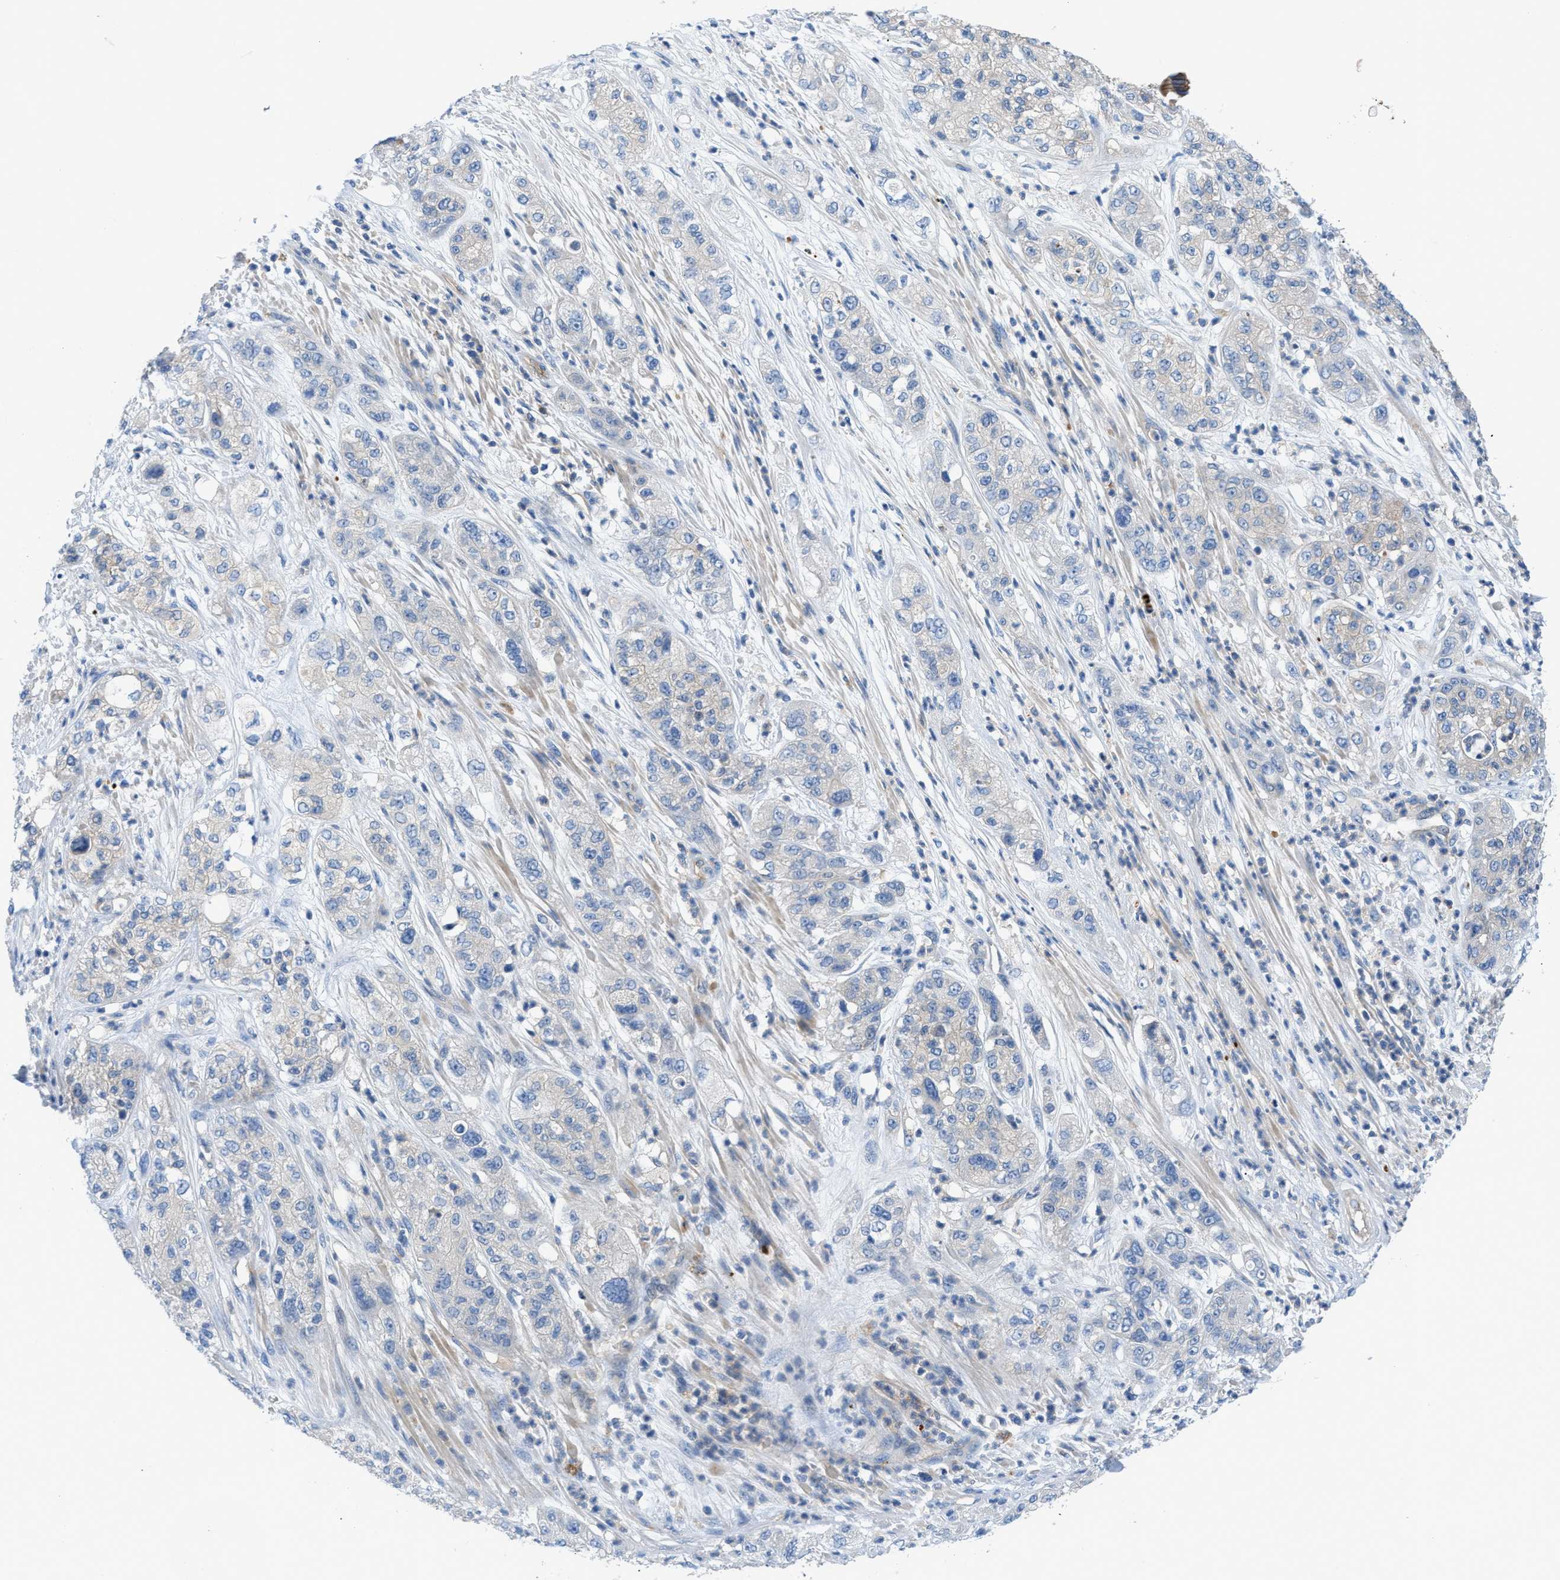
{"staining": {"intensity": "negative", "quantity": "none", "location": "none"}, "tissue": "pancreatic cancer", "cell_type": "Tumor cells", "image_type": "cancer", "snomed": [{"axis": "morphology", "description": "Adenocarcinoma, NOS"}, {"axis": "topography", "description": "Pancreas"}], "caption": "The IHC micrograph has no significant expression in tumor cells of pancreatic cancer (adenocarcinoma) tissue.", "gene": "ORAI1", "patient": {"sex": "female", "age": 78}}